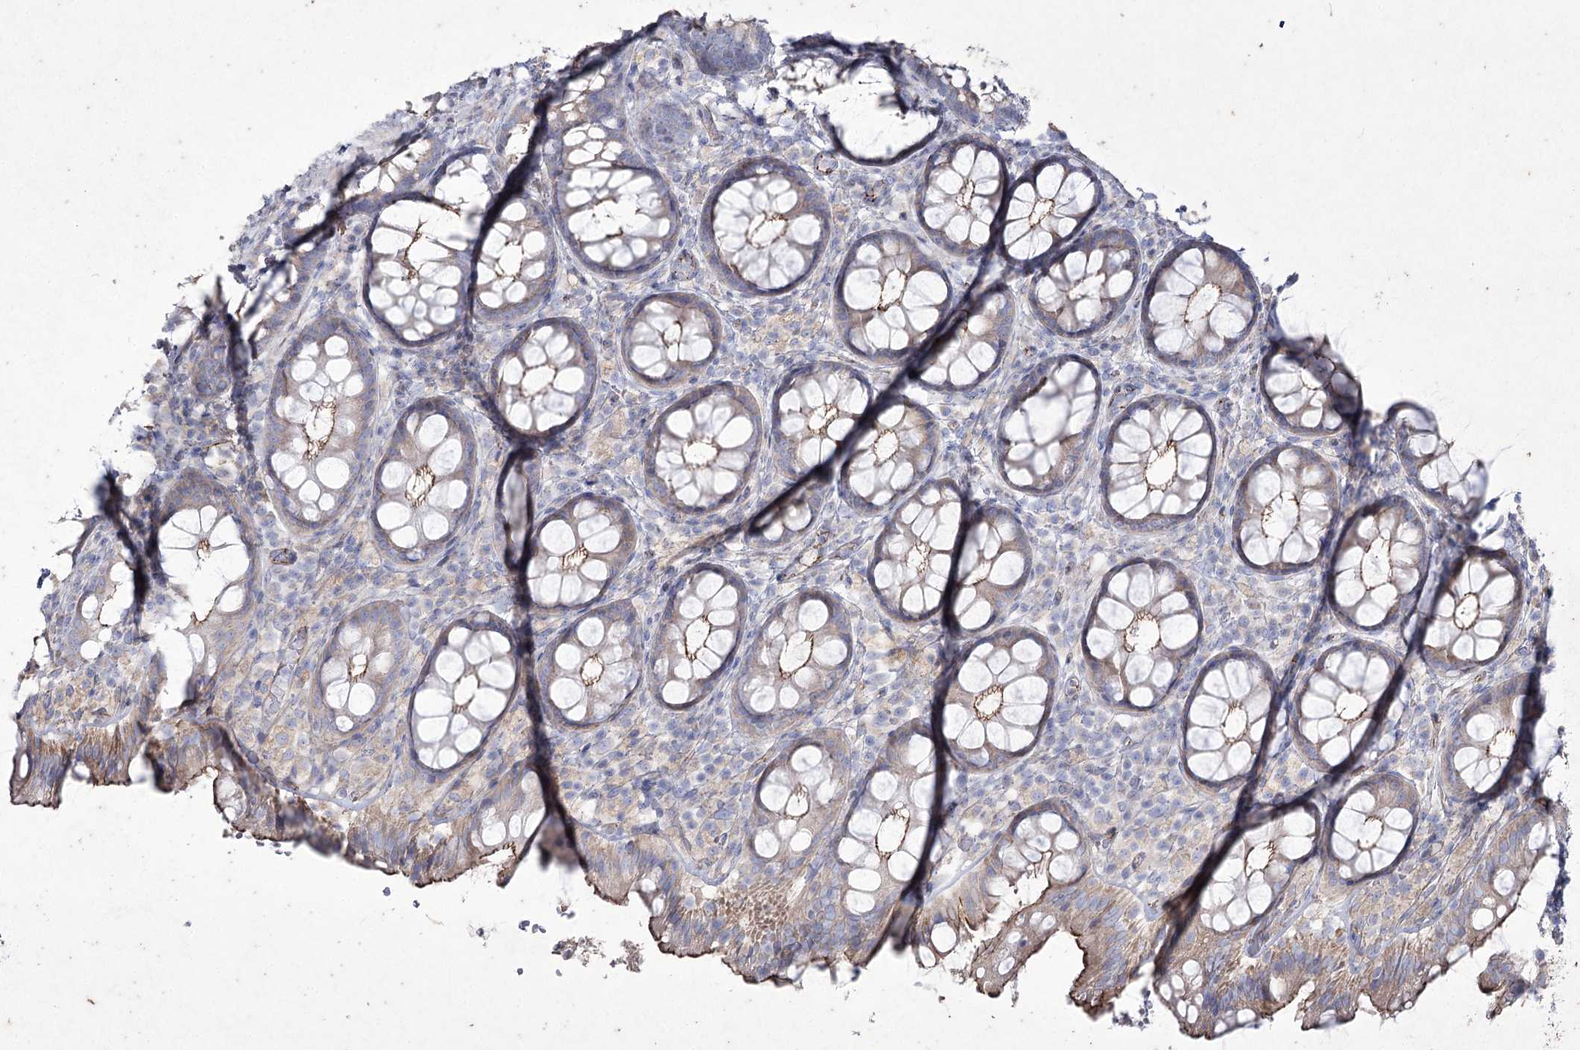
{"staining": {"intensity": "moderate", "quantity": "<25%", "location": "cytoplasmic/membranous"}, "tissue": "rectum", "cell_type": "Glandular cells", "image_type": "normal", "snomed": [{"axis": "morphology", "description": "Normal tissue, NOS"}, {"axis": "topography", "description": "Rectum"}], "caption": "Brown immunohistochemical staining in unremarkable rectum reveals moderate cytoplasmic/membranous staining in approximately <25% of glandular cells.", "gene": "LDLRAD3", "patient": {"sex": "male", "age": 83}}